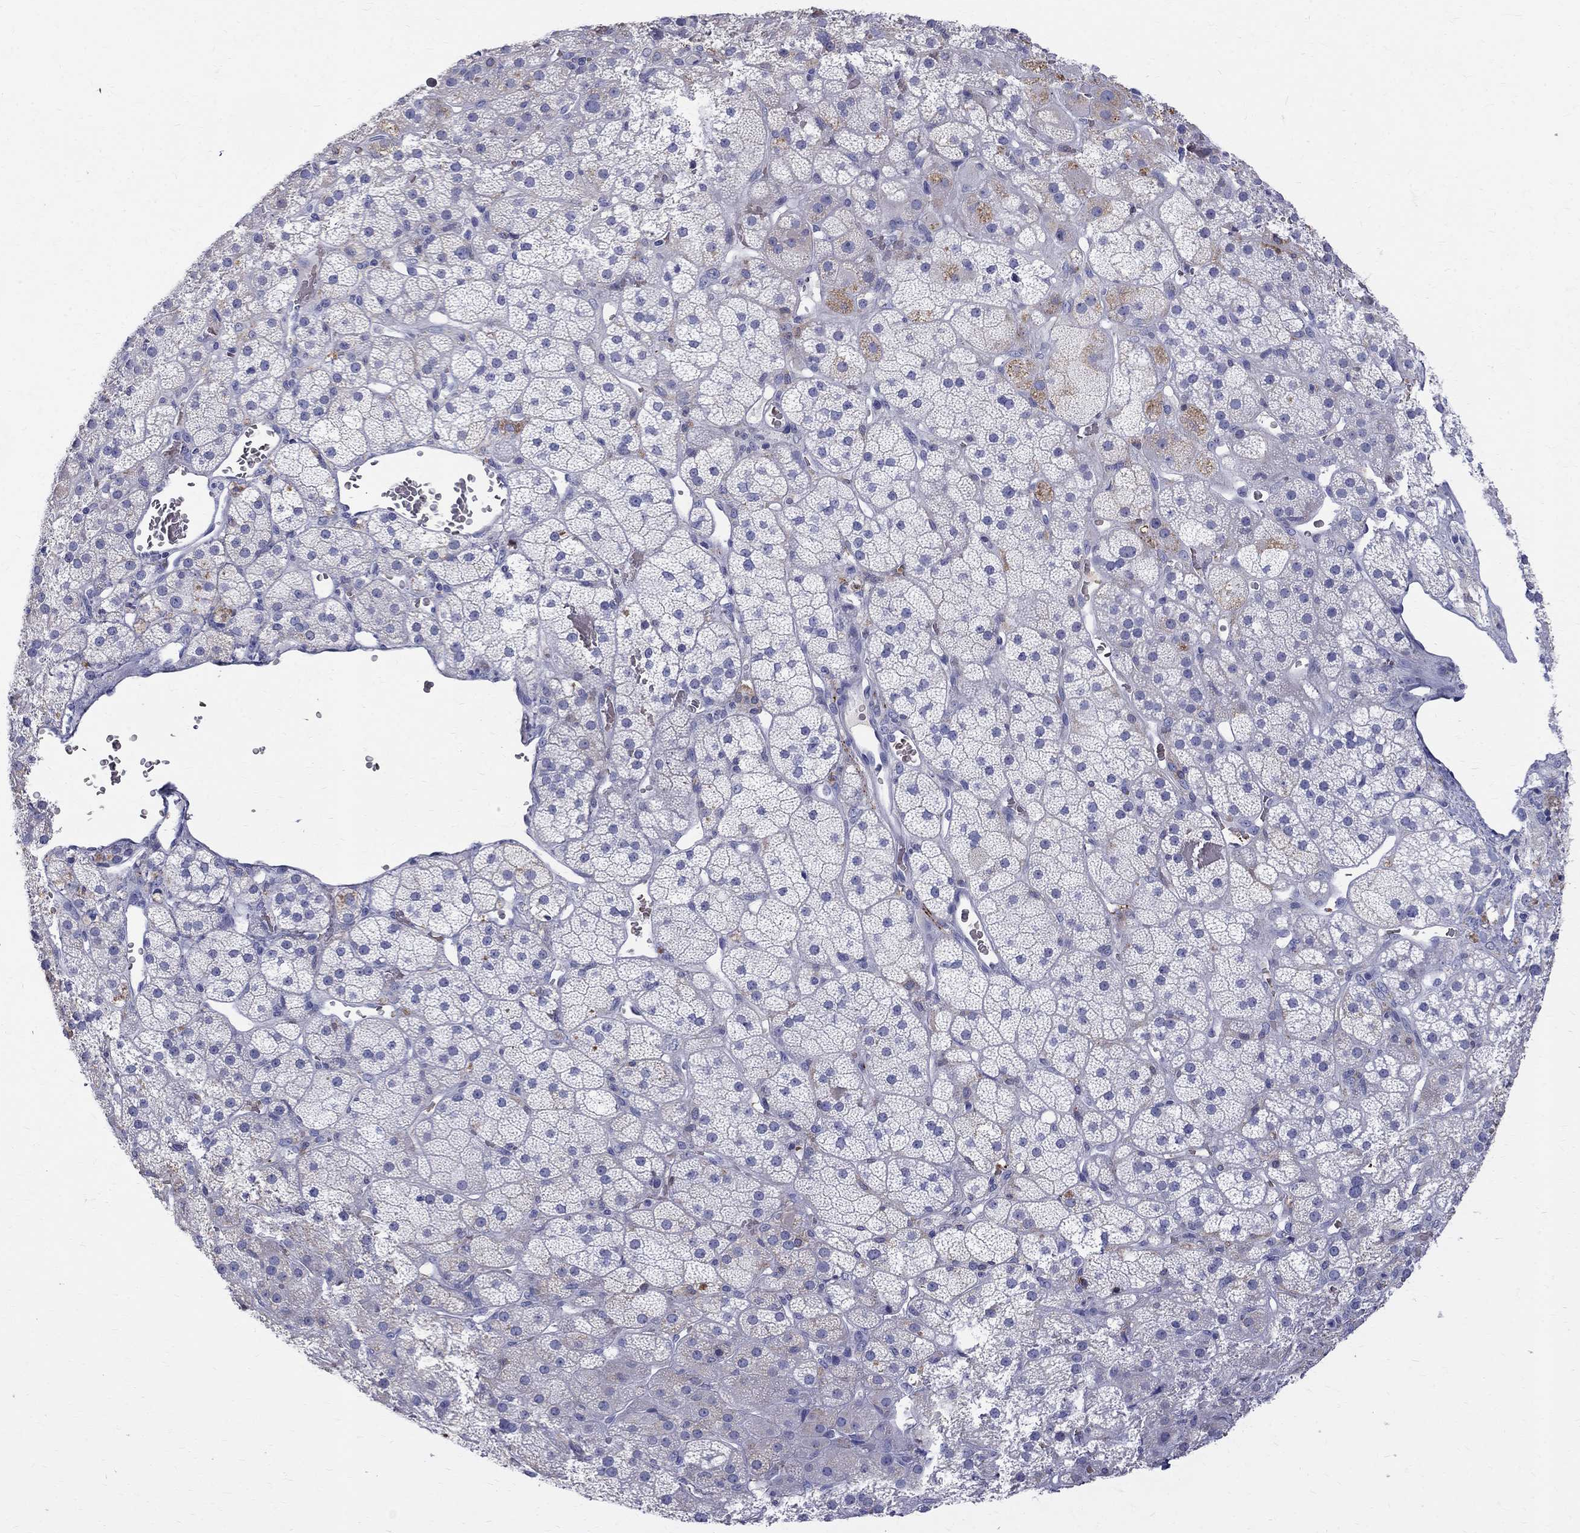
{"staining": {"intensity": "strong", "quantity": "<25%", "location": "cytoplasmic/membranous"}, "tissue": "adrenal gland", "cell_type": "Glandular cells", "image_type": "normal", "snomed": [{"axis": "morphology", "description": "Normal tissue, NOS"}, {"axis": "topography", "description": "Adrenal gland"}], "caption": "DAB immunohistochemical staining of unremarkable adrenal gland exhibits strong cytoplasmic/membranous protein staining in about <25% of glandular cells.", "gene": "AGER", "patient": {"sex": "male", "age": 57}}